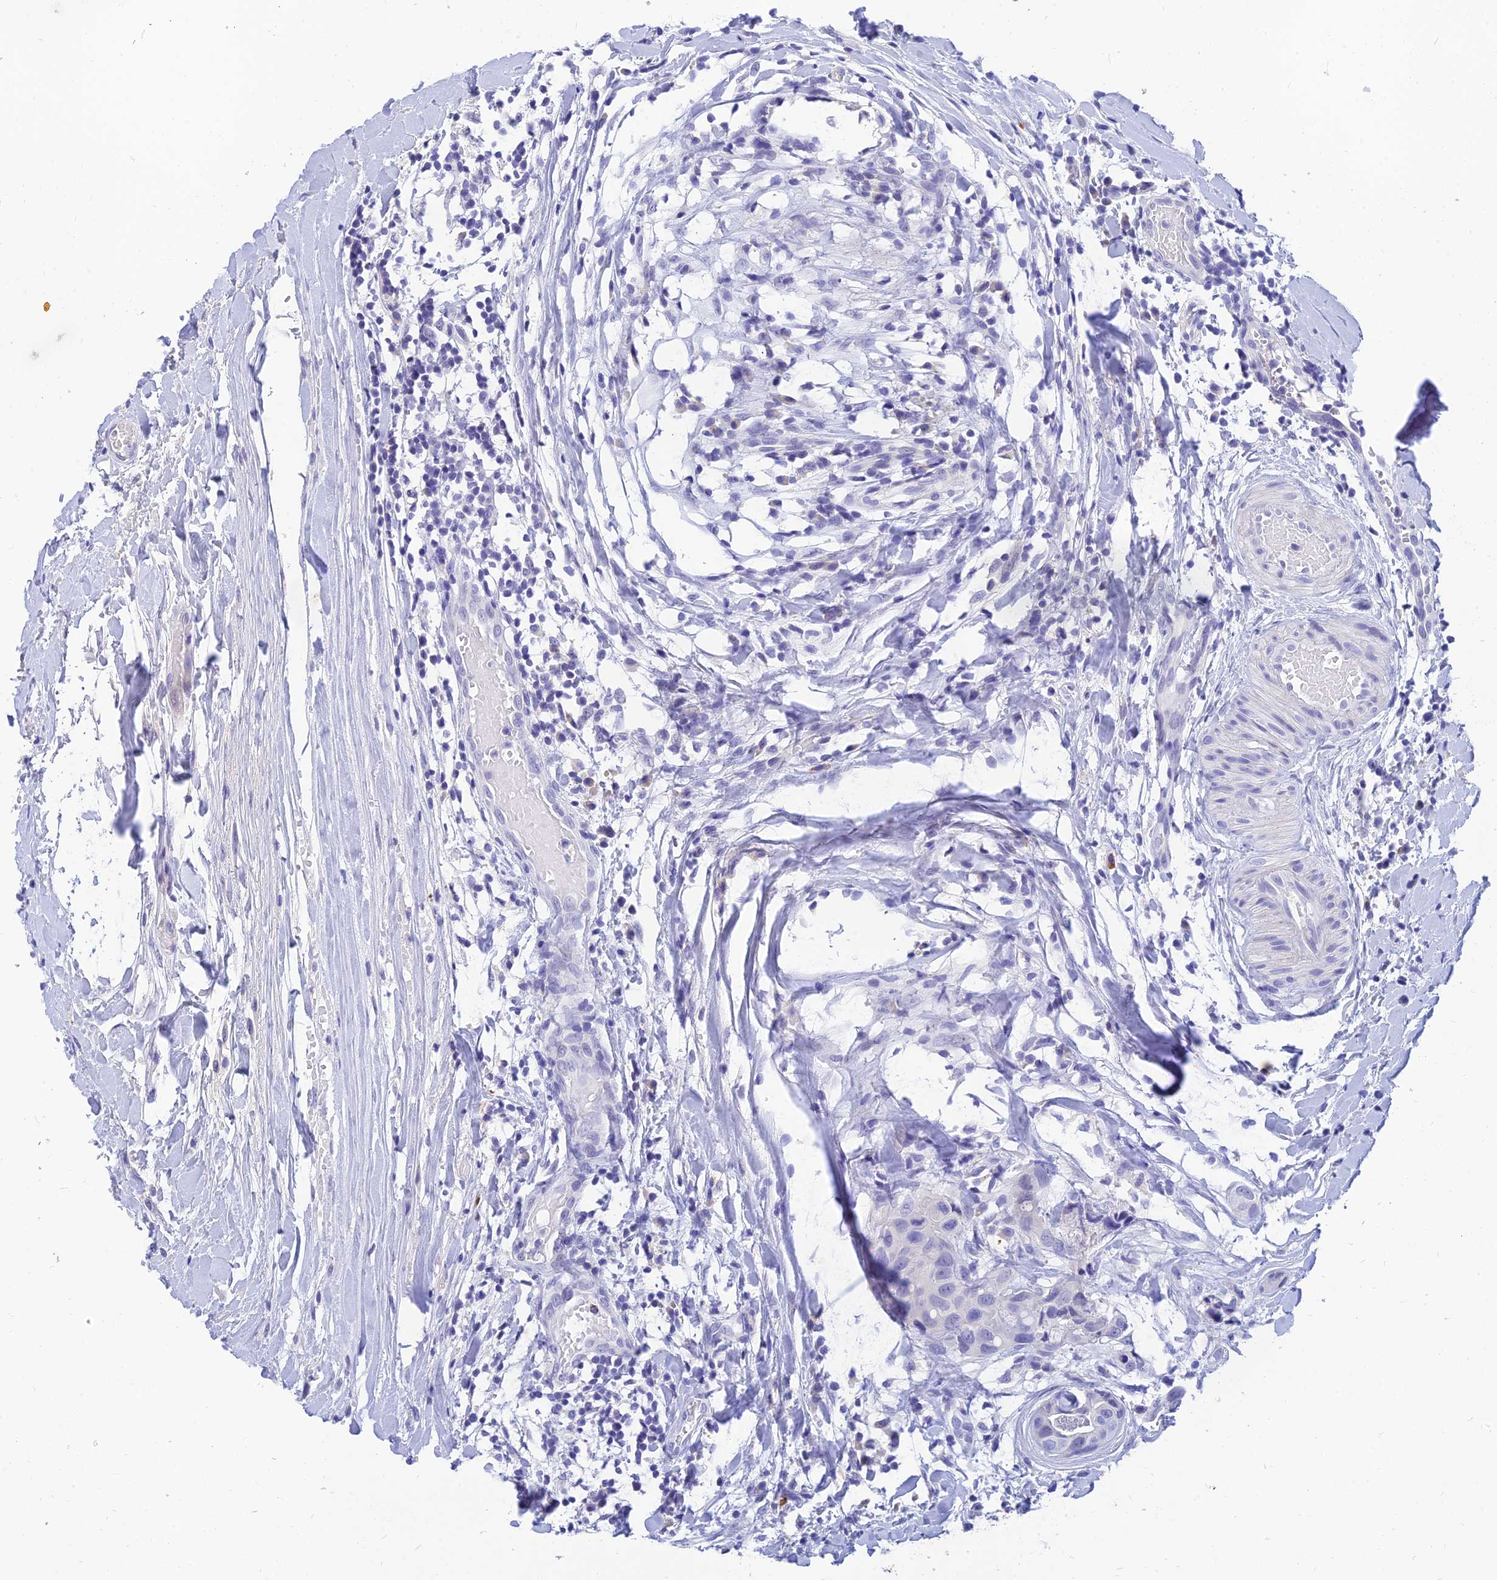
{"staining": {"intensity": "negative", "quantity": "none", "location": "none"}, "tissue": "head and neck cancer", "cell_type": "Tumor cells", "image_type": "cancer", "snomed": [{"axis": "morphology", "description": "Adenocarcinoma, NOS"}, {"axis": "morphology", "description": "Adenocarcinoma, metastatic, NOS"}, {"axis": "topography", "description": "Head-Neck"}], "caption": "There is no significant positivity in tumor cells of head and neck metastatic adenocarcinoma. Brightfield microscopy of immunohistochemistry stained with DAB (3,3'-diaminobenzidine) (brown) and hematoxylin (blue), captured at high magnification.", "gene": "TMEM161B", "patient": {"sex": "male", "age": 75}}